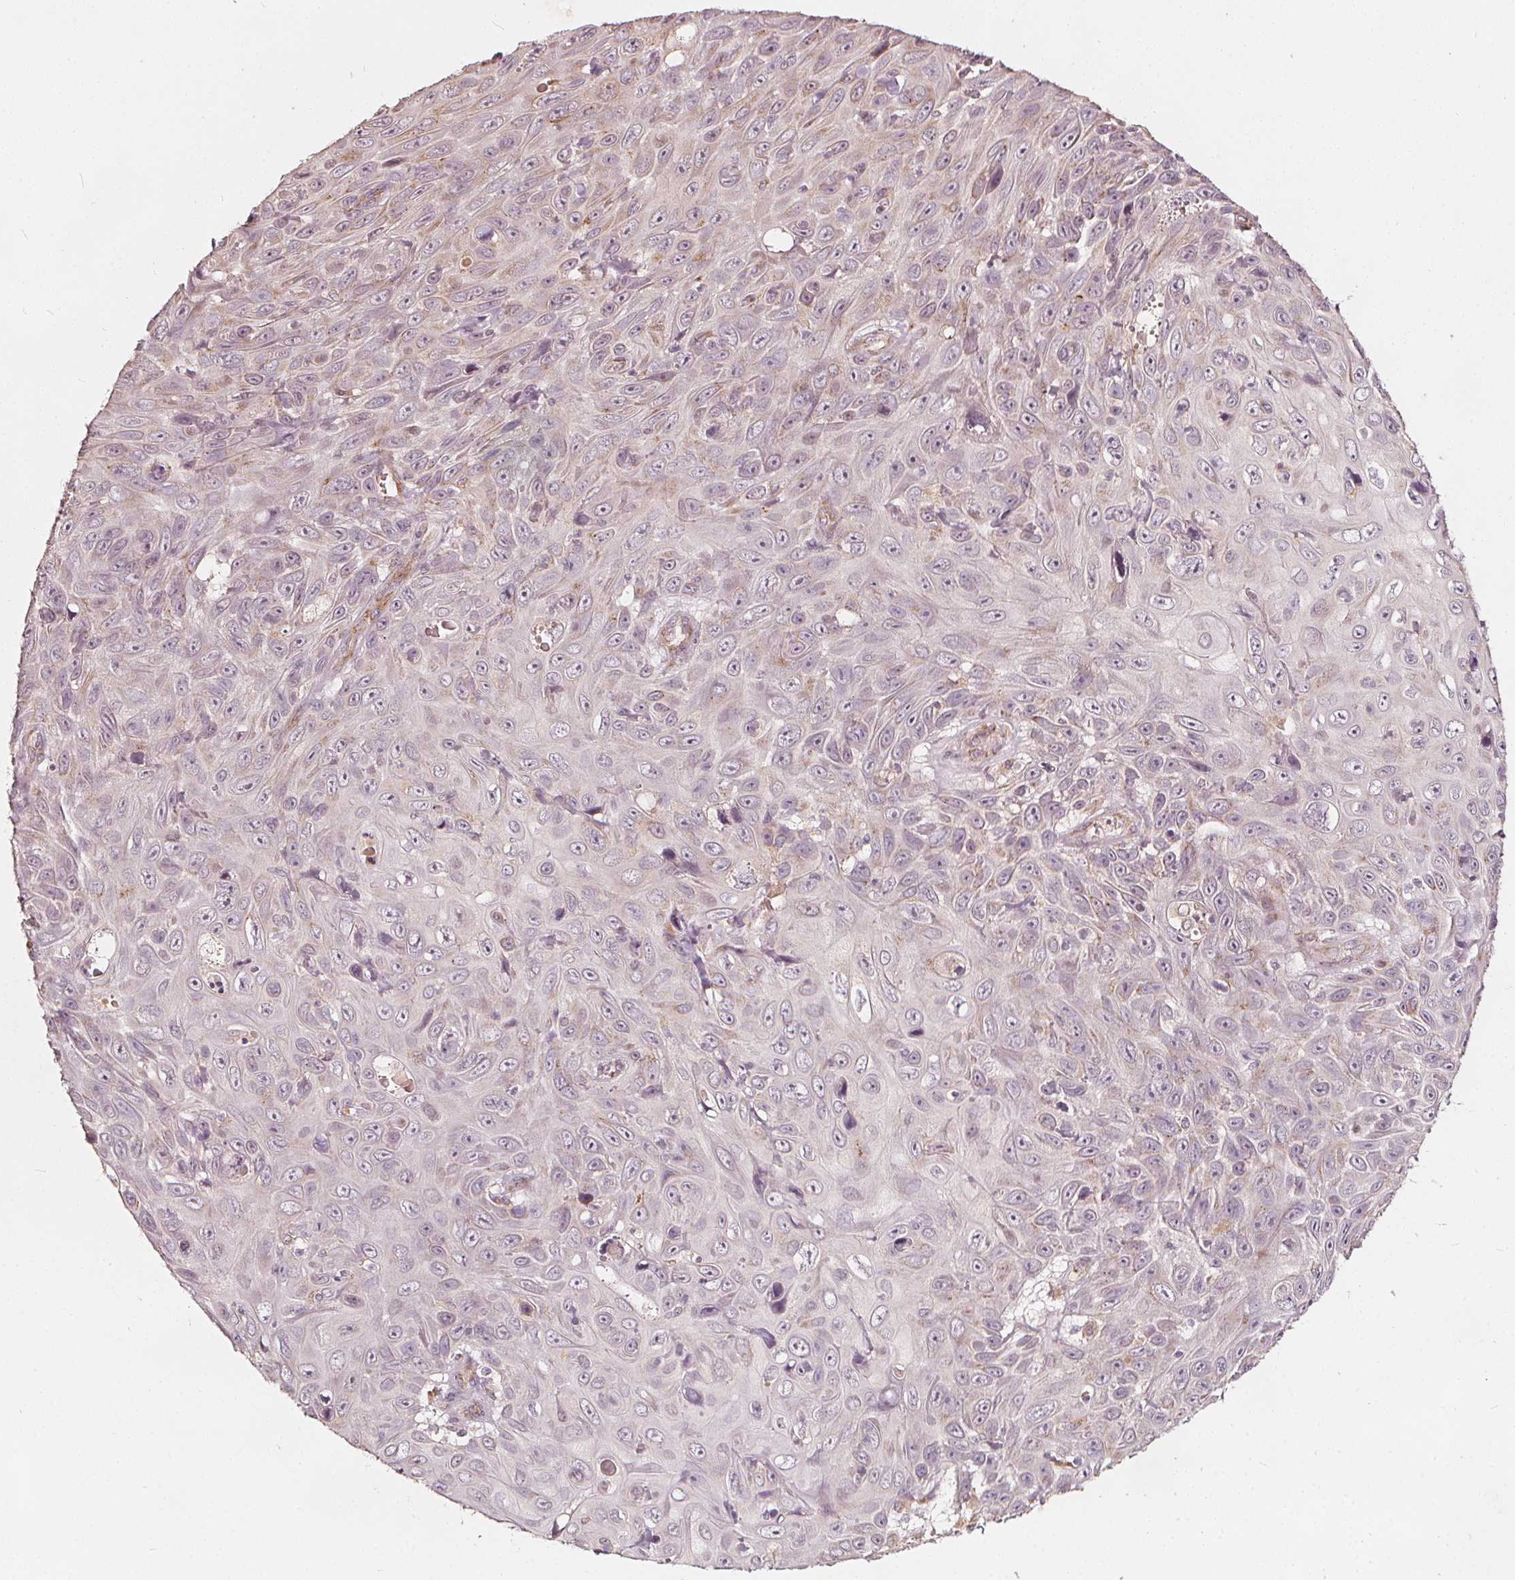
{"staining": {"intensity": "negative", "quantity": "none", "location": "none"}, "tissue": "skin cancer", "cell_type": "Tumor cells", "image_type": "cancer", "snomed": [{"axis": "morphology", "description": "Squamous cell carcinoma, NOS"}, {"axis": "topography", "description": "Skin"}], "caption": "This micrograph is of skin cancer (squamous cell carcinoma) stained with IHC to label a protein in brown with the nuclei are counter-stained blue. There is no positivity in tumor cells.", "gene": "NPC1L1", "patient": {"sex": "male", "age": 82}}